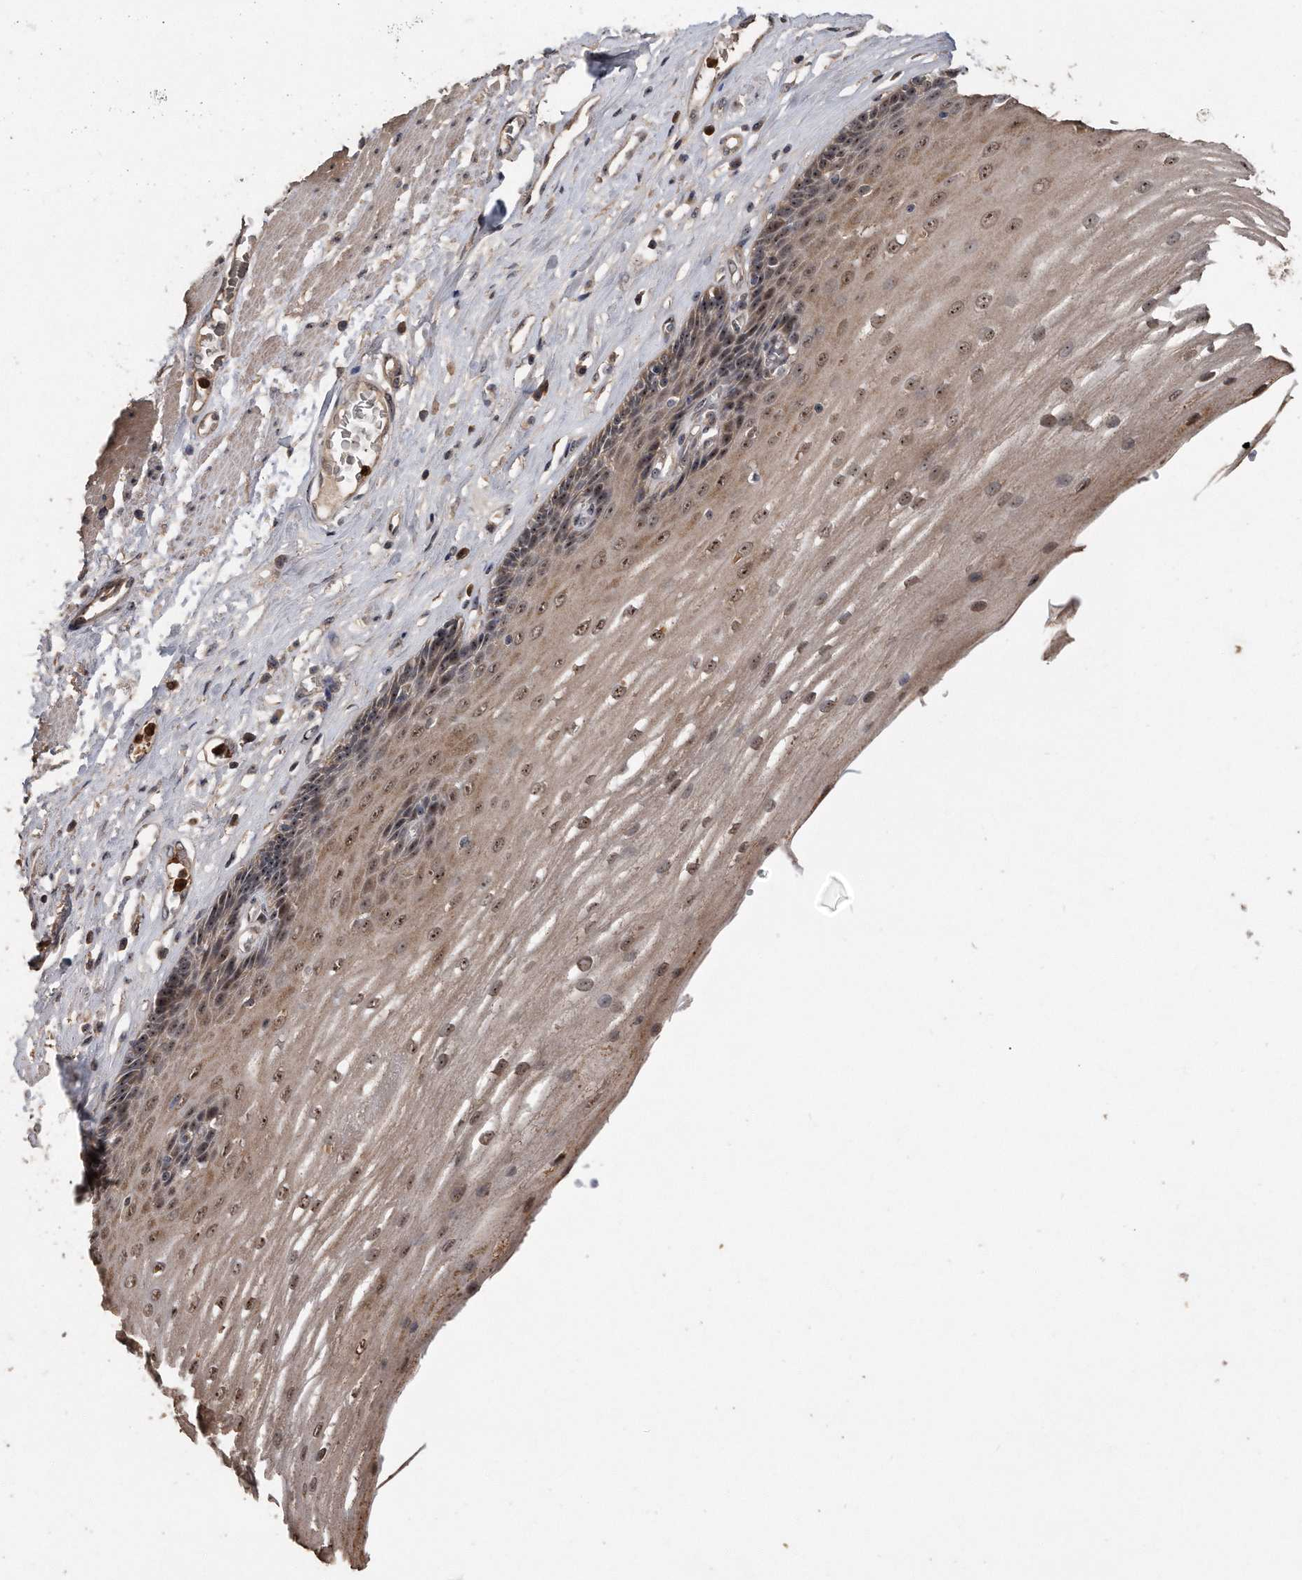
{"staining": {"intensity": "moderate", "quantity": ">75%", "location": "cytoplasmic/membranous,nuclear"}, "tissue": "esophagus", "cell_type": "Squamous epithelial cells", "image_type": "normal", "snomed": [{"axis": "morphology", "description": "Normal tissue, NOS"}, {"axis": "topography", "description": "Esophagus"}], "caption": "Immunohistochemistry of unremarkable human esophagus displays medium levels of moderate cytoplasmic/membranous,nuclear expression in about >75% of squamous epithelial cells.", "gene": "PELO", "patient": {"sex": "male", "age": 62}}